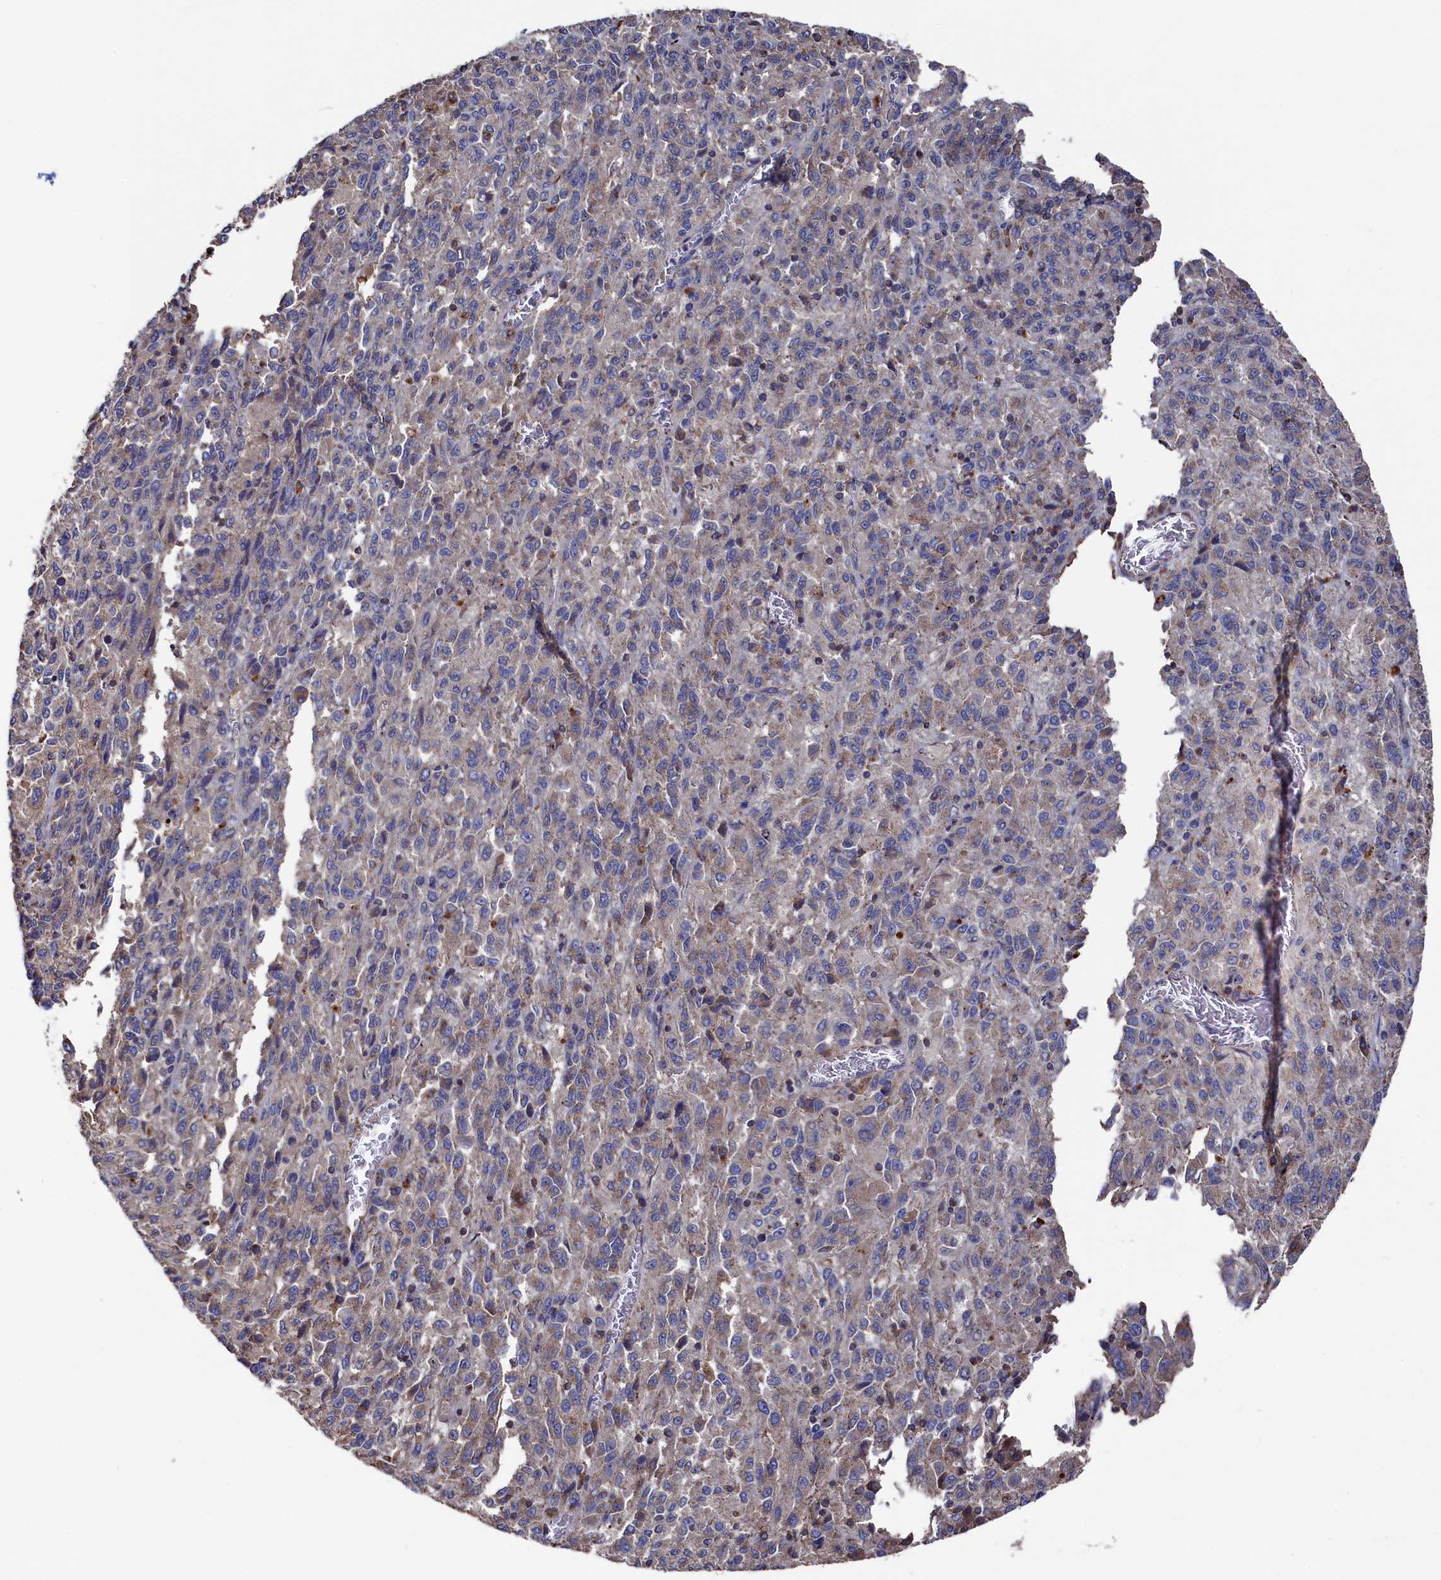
{"staining": {"intensity": "weak", "quantity": "<25%", "location": "cytoplasmic/membranous"}, "tissue": "melanoma", "cell_type": "Tumor cells", "image_type": "cancer", "snomed": [{"axis": "morphology", "description": "Malignant melanoma, Metastatic site"}, {"axis": "topography", "description": "Lung"}], "caption": "Immunohistochemistry (IHC) of malignant melanoma (metastatic site) shows no staining in tumor cells.", "gene": "TK2", "patient": {"sex": "male", "age": 64}}